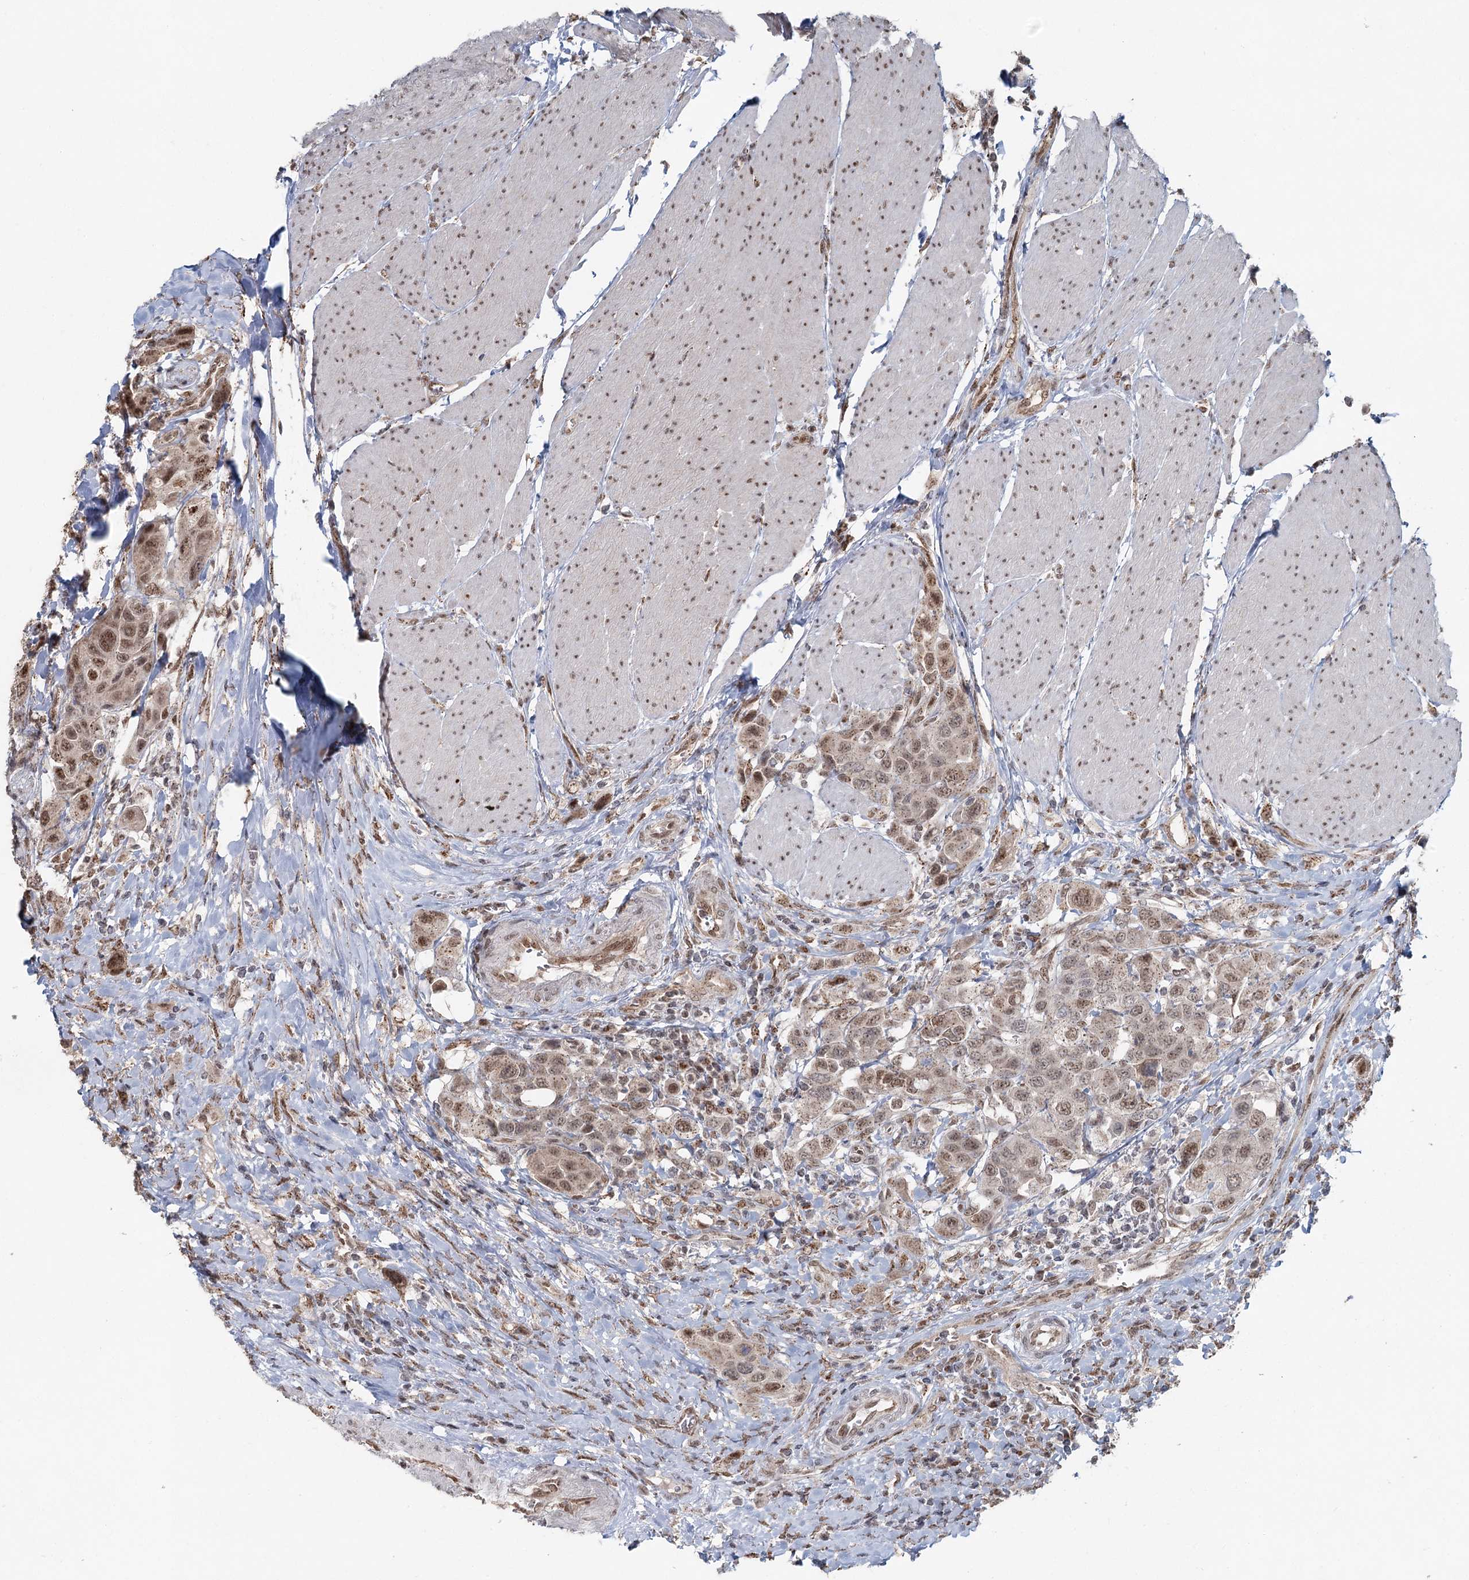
{"staining": {"intensity": "moderate", "quantity": ">75%", "location": "nuclear"}, "tissue": "urothelial cancer", "cell_type": "Tumor cells", "image_type": "cancer", "snomed": [{"axis": "morphology", "description": "Urothelial carcinoma, High grade"}, {"axis": "topography", "description": "Urinary bladder"}], "caption": "There is medium levels of moderate nuclear staining in tumor cells of high-grade urothelial carcinoma, as demonstrated by immunohistochemical staining (brown color).", "gene": "GPALPP1", "patient": {"sex": "male", "age": 50}}